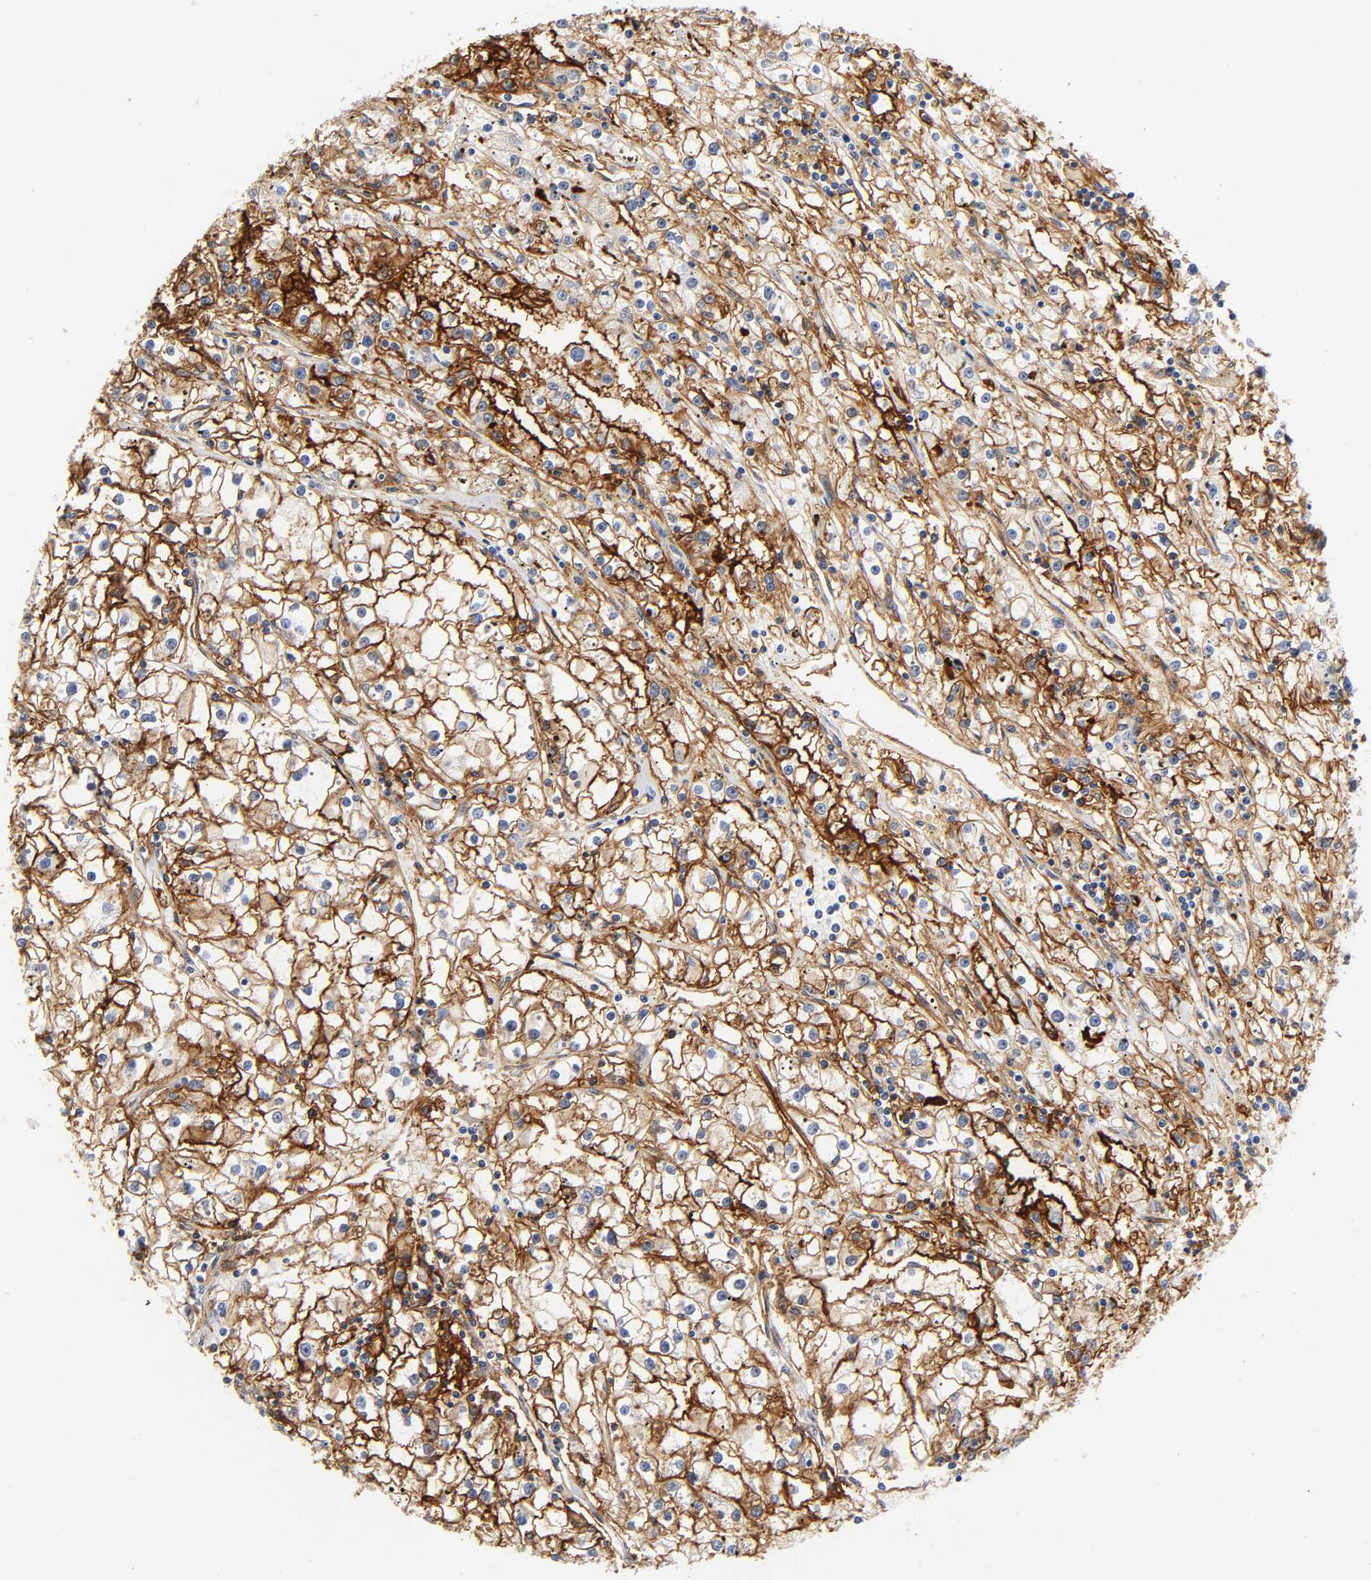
{"staining": {"intensity": "strong", "quantity": ">75%", "location": "cytoplasmic/membranous"}, "tissue": "renal cancer", "cell_type": "Tumor cells", "image_type": "cancer", "snomed": [{"axis": "morphology", "description": "Adenocarcinoma, NOS"}, {"axis": "topography", "description": "Kidney"}], "caption": "Brown immunohistochemical staining in renal adenocarcinoma reveals strong cytoplasmic/membranous staining in about >75% of tumor cells.", "gene": "ICAM1", "patient": {"sex": "male", "age": 56}}